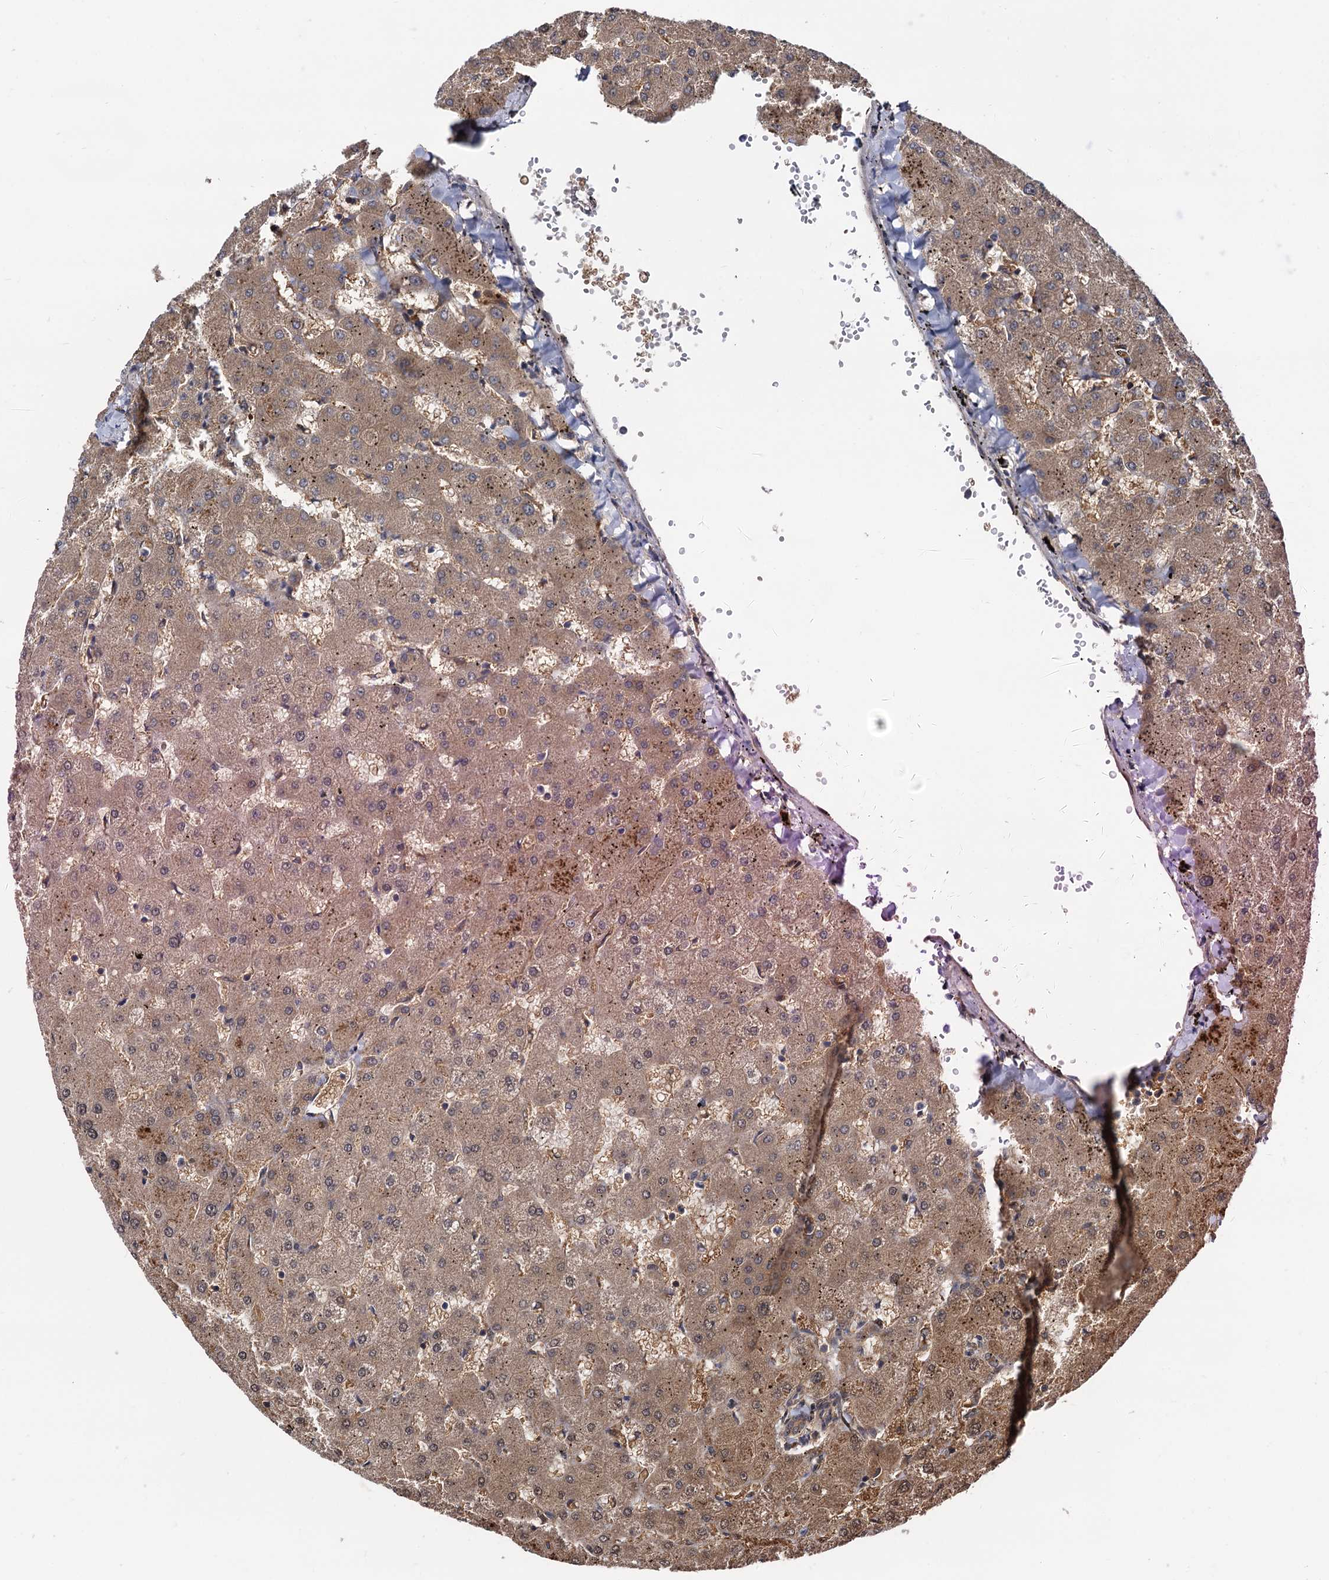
{"staining": {"intensity": "moderate", "quantity": ">75%", "location": "cytoplasmic/membranous"}, "tissue": "liver", "cell_type": "Cholangiocytes", "image_type": "normal", "snomed": [{"axis": "morphology", "description": "Normal tissue, NOS"}, {"axis": "topography", "description": "Liver"}], "caption": "Human liver stained with a brown dye reveals moderate cytoplasmic/membranous positive expression in about >75% of cholangiocytes.", "gene": "SELENOP", "patient": {"sex": "female", "age": 63}}